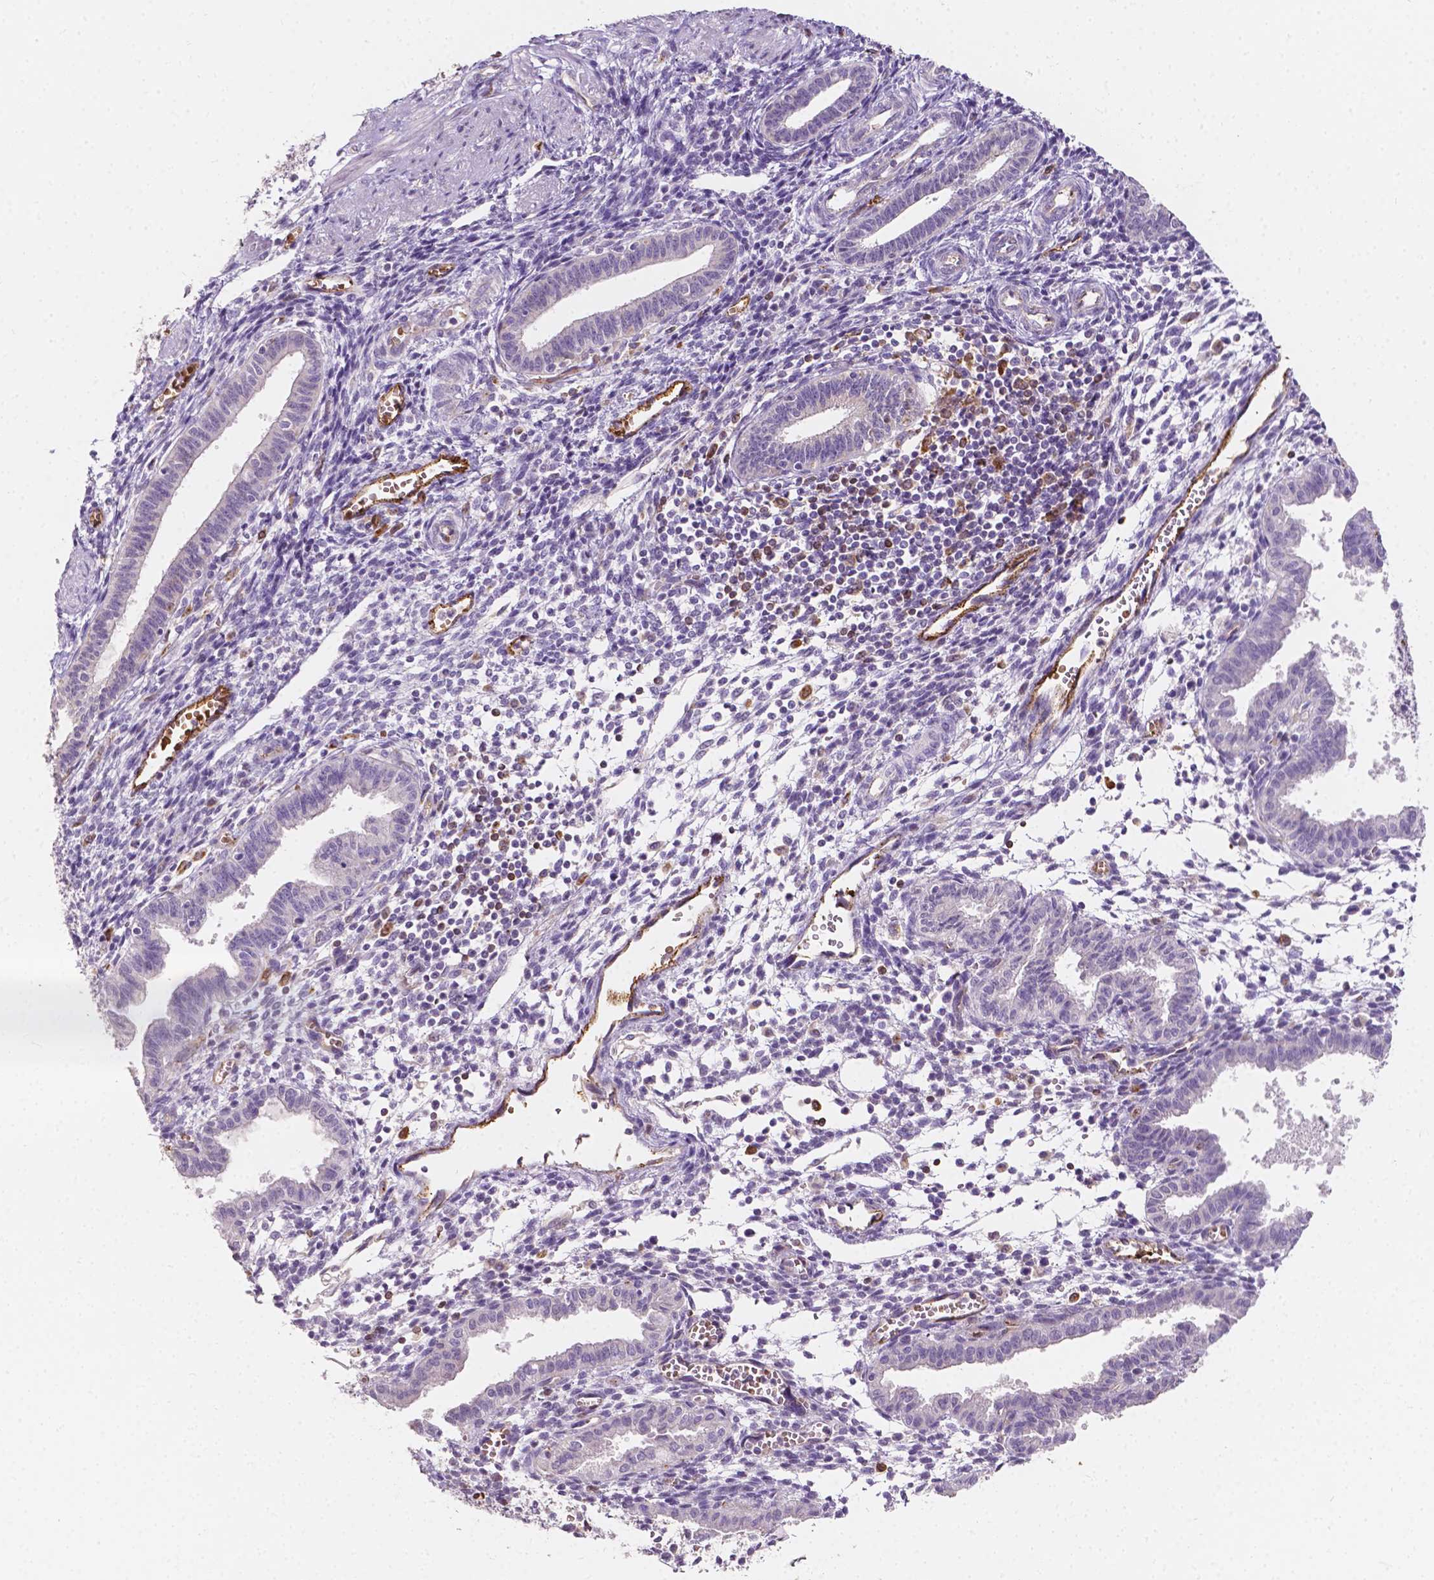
{"staining": {"intensity": "negative", "quantity": "none", "location": "none"}, "tissue": "endometrium", "cell_type": "Cells in endometrial stroma", "image_type": "normal", "snomed": [{"axis": "morphology", "description": "Normal tissue, NOS"}, {"axis": "topography", "description": "Endometrium"}], "caption": "Immunohistochemistry (IHC) image of normal human endometrium stained for a protein (brown), which reveals no positivity in cells in endometrial stroma.", "gene": "SLC22A4", "patient": {"sex": "female", "age": 37}}